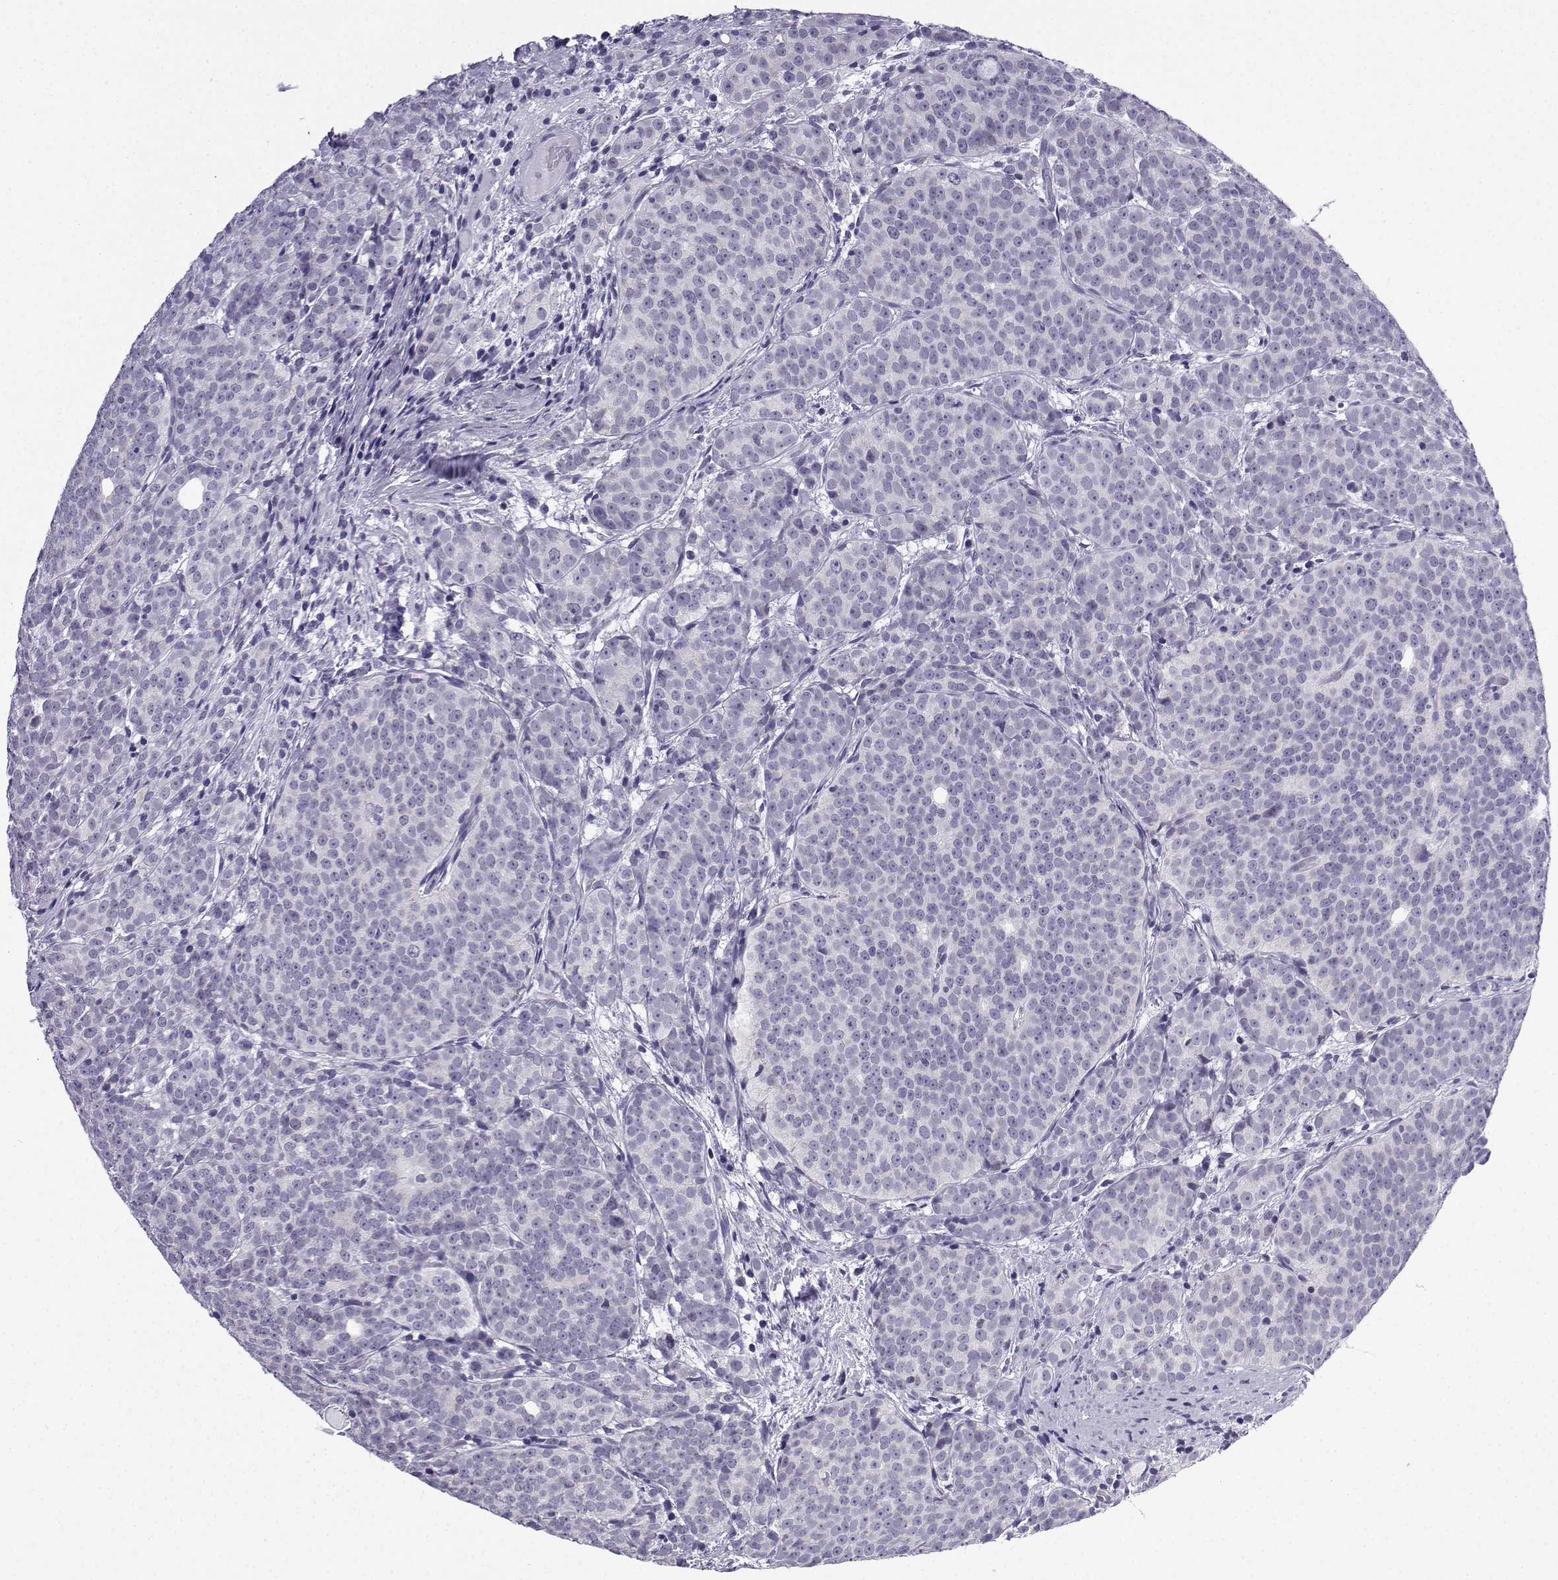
{"staining": {"intensity": "negative", "quantity": "none", "location": "none"}, "tissue": "prostate cancer", "cell_type": "Tumor cells", "image_type": "cancer", "snomed": [{"axis": "morphology", "description": "Adenocarcinoma, High grade"}, {"axis": "topography", "description": "Prostate"}], "caption": "A high-resolution image shows immunohistochemistry (IHC) staining of prostate cancer, which exhibits no significant expression in tumor cells.", "gene": "ACRBP", "patient": {"sex": "male", "age": 53}}